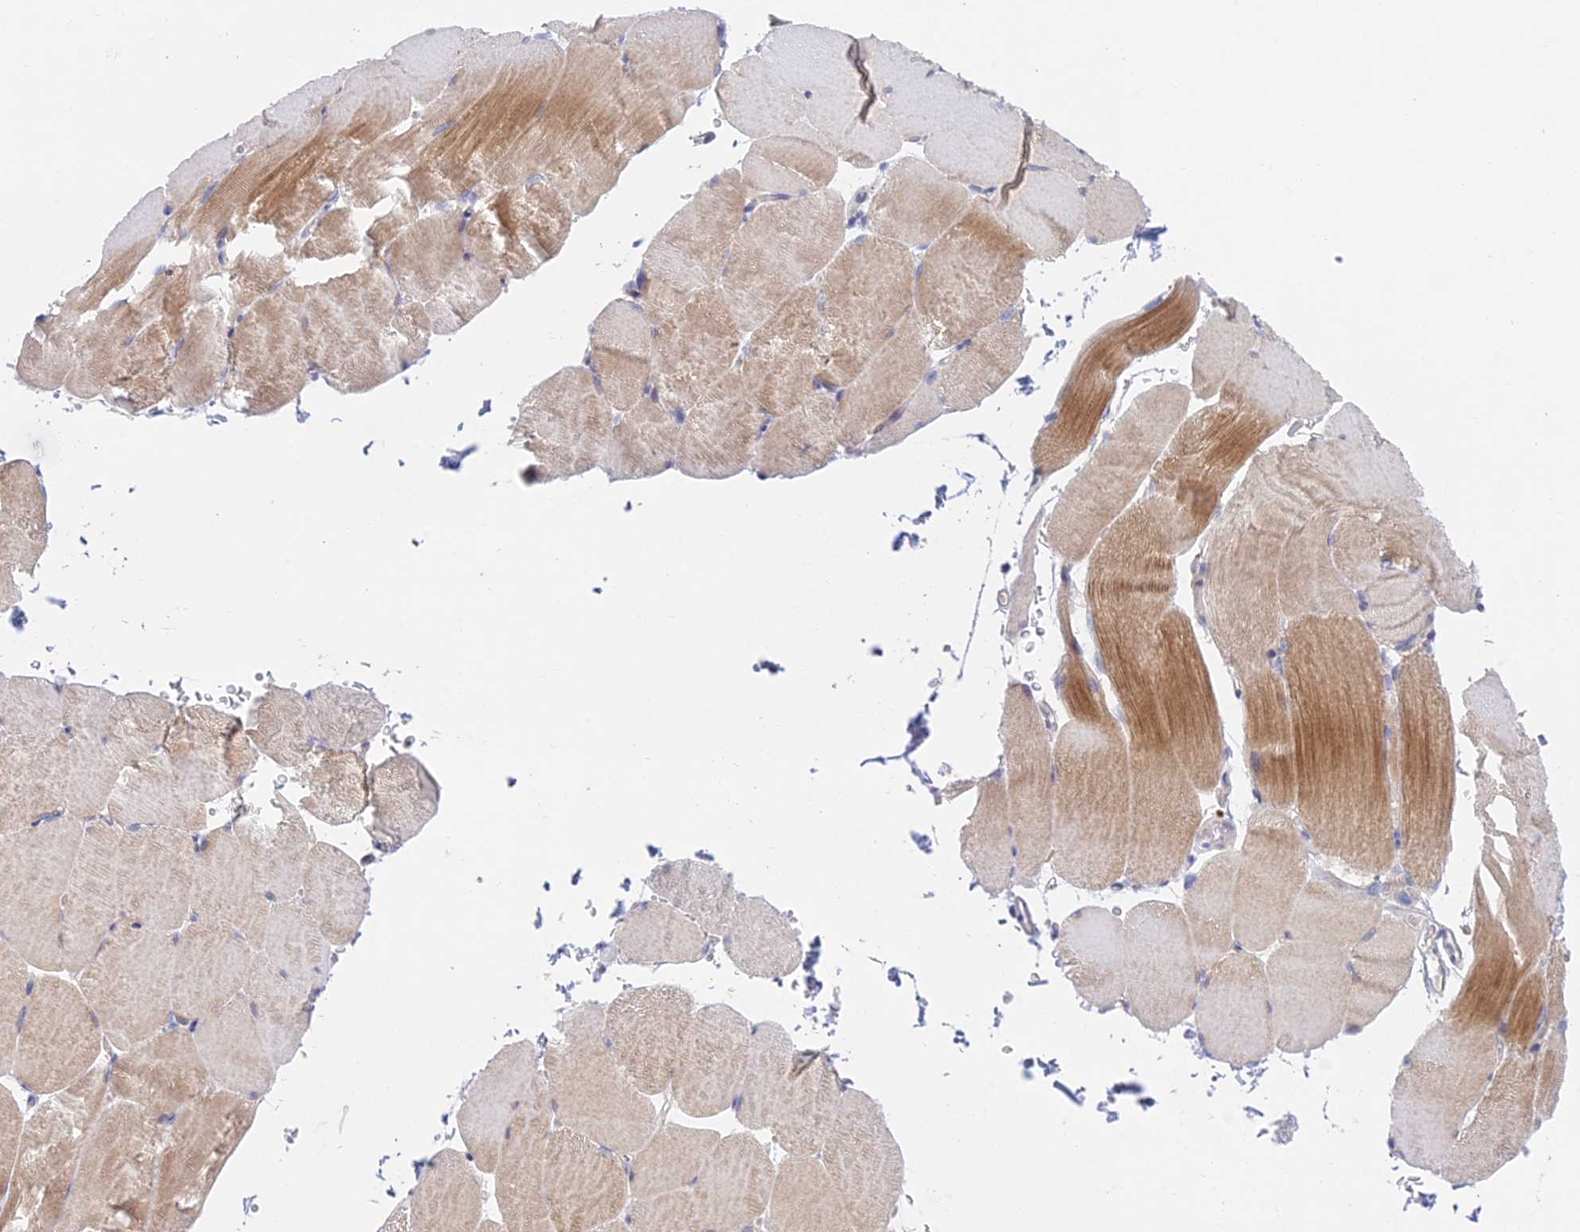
{"staining": {"intensity": "moderate", "quantity": "<25%", "location": "cytoplasmic/membranous"}, "tissue": "skeletal muscle", "cell_type": "Myocytes", "image_type": "normal", "snomed": [{"axis": "morphology", "description": "Normal tissue, NOS"}, {"axis": "topography", "description": "Skeletal muscle"}, {"axis": "topography", "description": "Parathyroid gland"}], "caption": "Immunohistochemistry of benign skeletal muscle shows low levels of moderate cytoplasmic/membranous positivity in about <25% of myocytes.", "gene": "METTL26", "patient": {"sex": "female", "age": 37}}